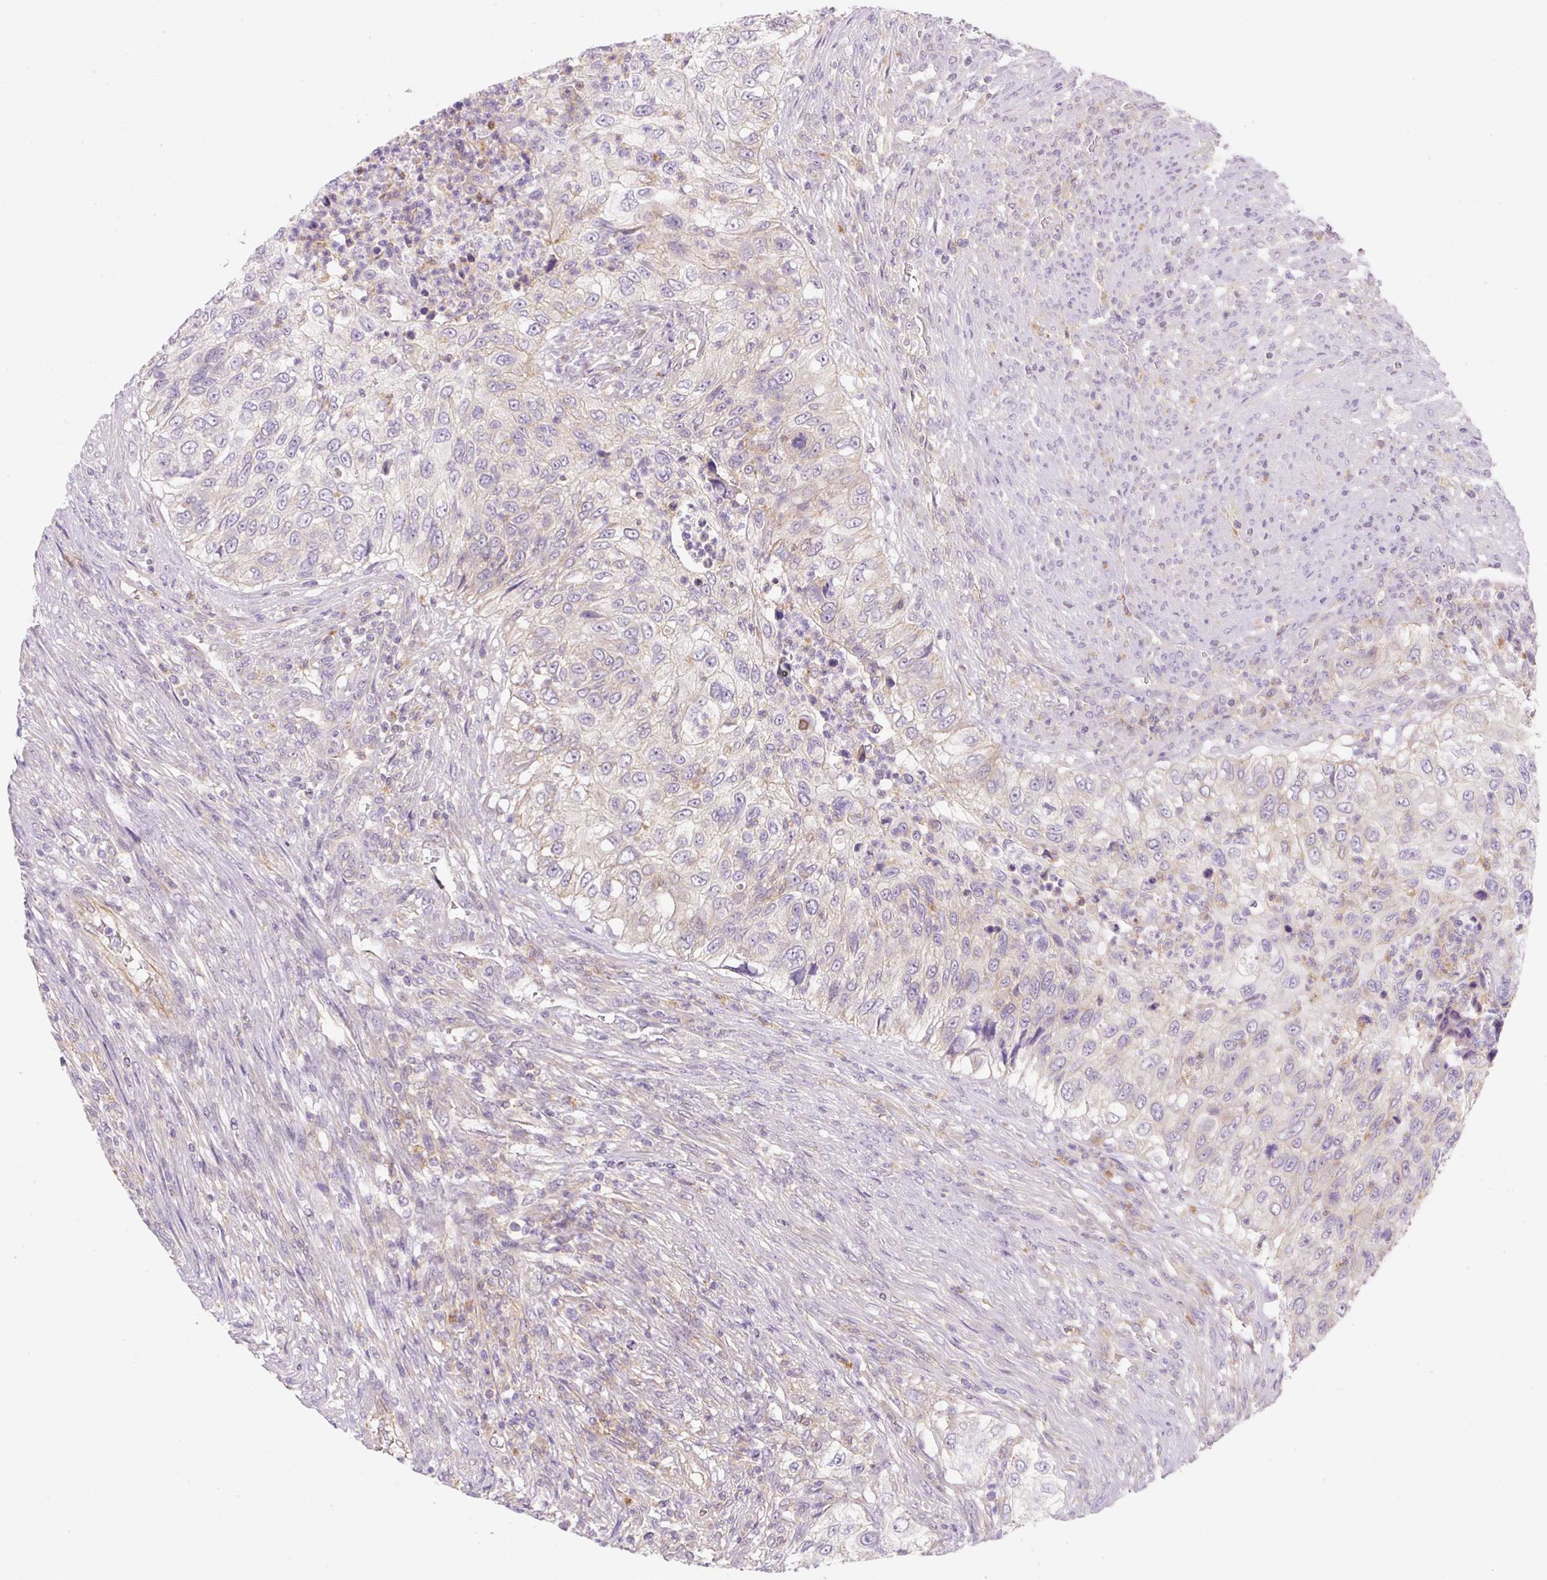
{"staining": {"intensity": "weak", "quantity": "<25%", "location": "cytoplasmic/membranous"}, "tissue": "urothelial cancer", "cell_type": "Tumor cells", "image_type": "cancer", "snomed": [{"axis": "morphology", "description": "Urothelial carcinoma, High grade"}, {"axis": "topography", "description": "Urinary bladder"}], "caption": "High power microscopy histopathology image of an immunohistochemistry photomicrograph of urothelial carcinoma (high-grade), revealing no significant staining in tumor cells. Nuclei are stained in blue.", "gene": "OMA1", "patient": {"sex": "female", "age": 60}}